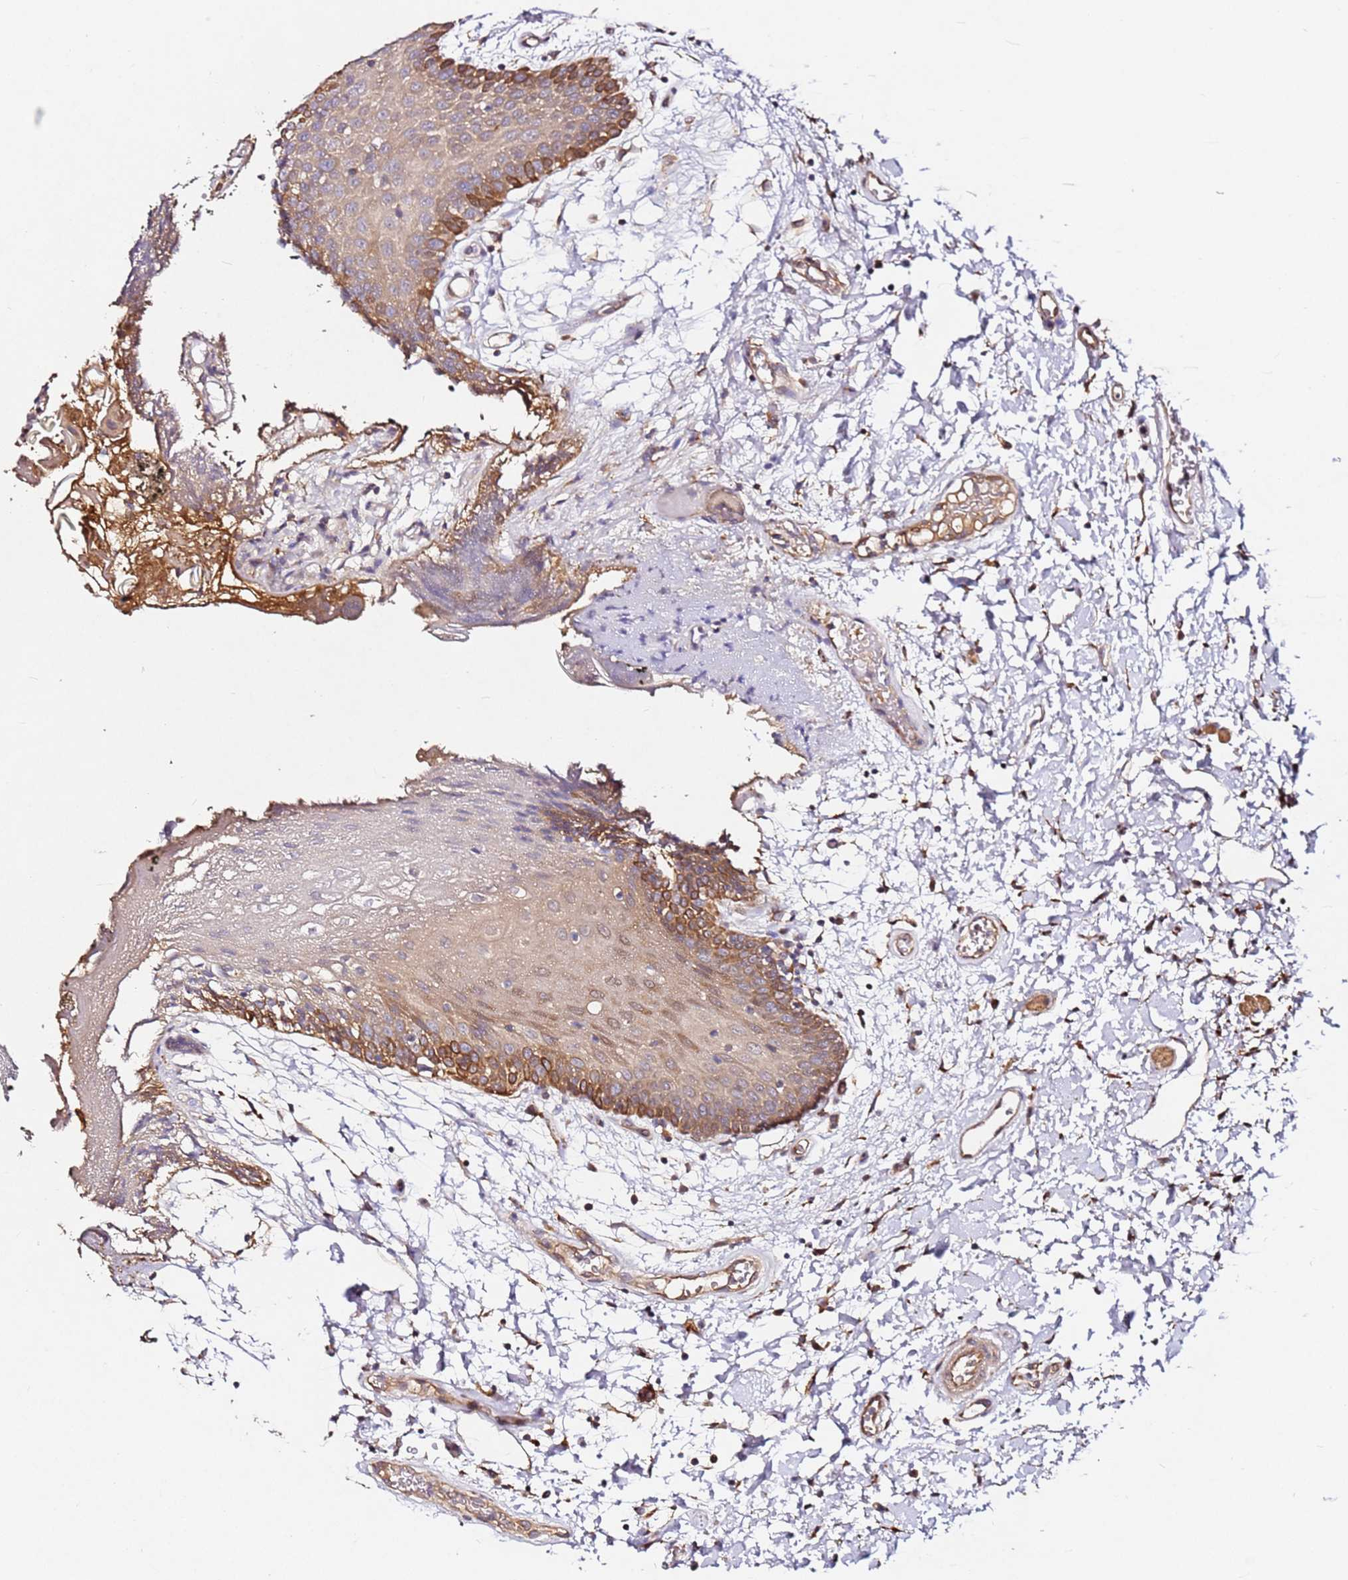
{"staining": {"intensity": "moderate", "quantity": "25%-75%", "location": "cytoplasmic/membranous"}, "tissue": "oral mucosa", "cell_type": "Squamous epithelial cells", "image_type": "normal", "snomed": [{"axis": "morphology", "description": "Normal tissue, NOS"}, {"axis": "topography", "description": "Skeletal muscle"}, {"axis": "topography", "description": "Oral tissue"}, {"axis": "topography", "description": "Salivary gland"}, {"axis": "topography", "description": "Peripheral nerve tissue"}], "caption": "DAB (3,3'-diaminobenzidine) immunohistochemical staining of normal oral mucosa demonstrates moderate cytoplasmic/membranous protein positivity in approximately 25%-75% of squamous epithelial cells.", "gene": "ALG11", "patient": {"sex": "male", "age": 54}}